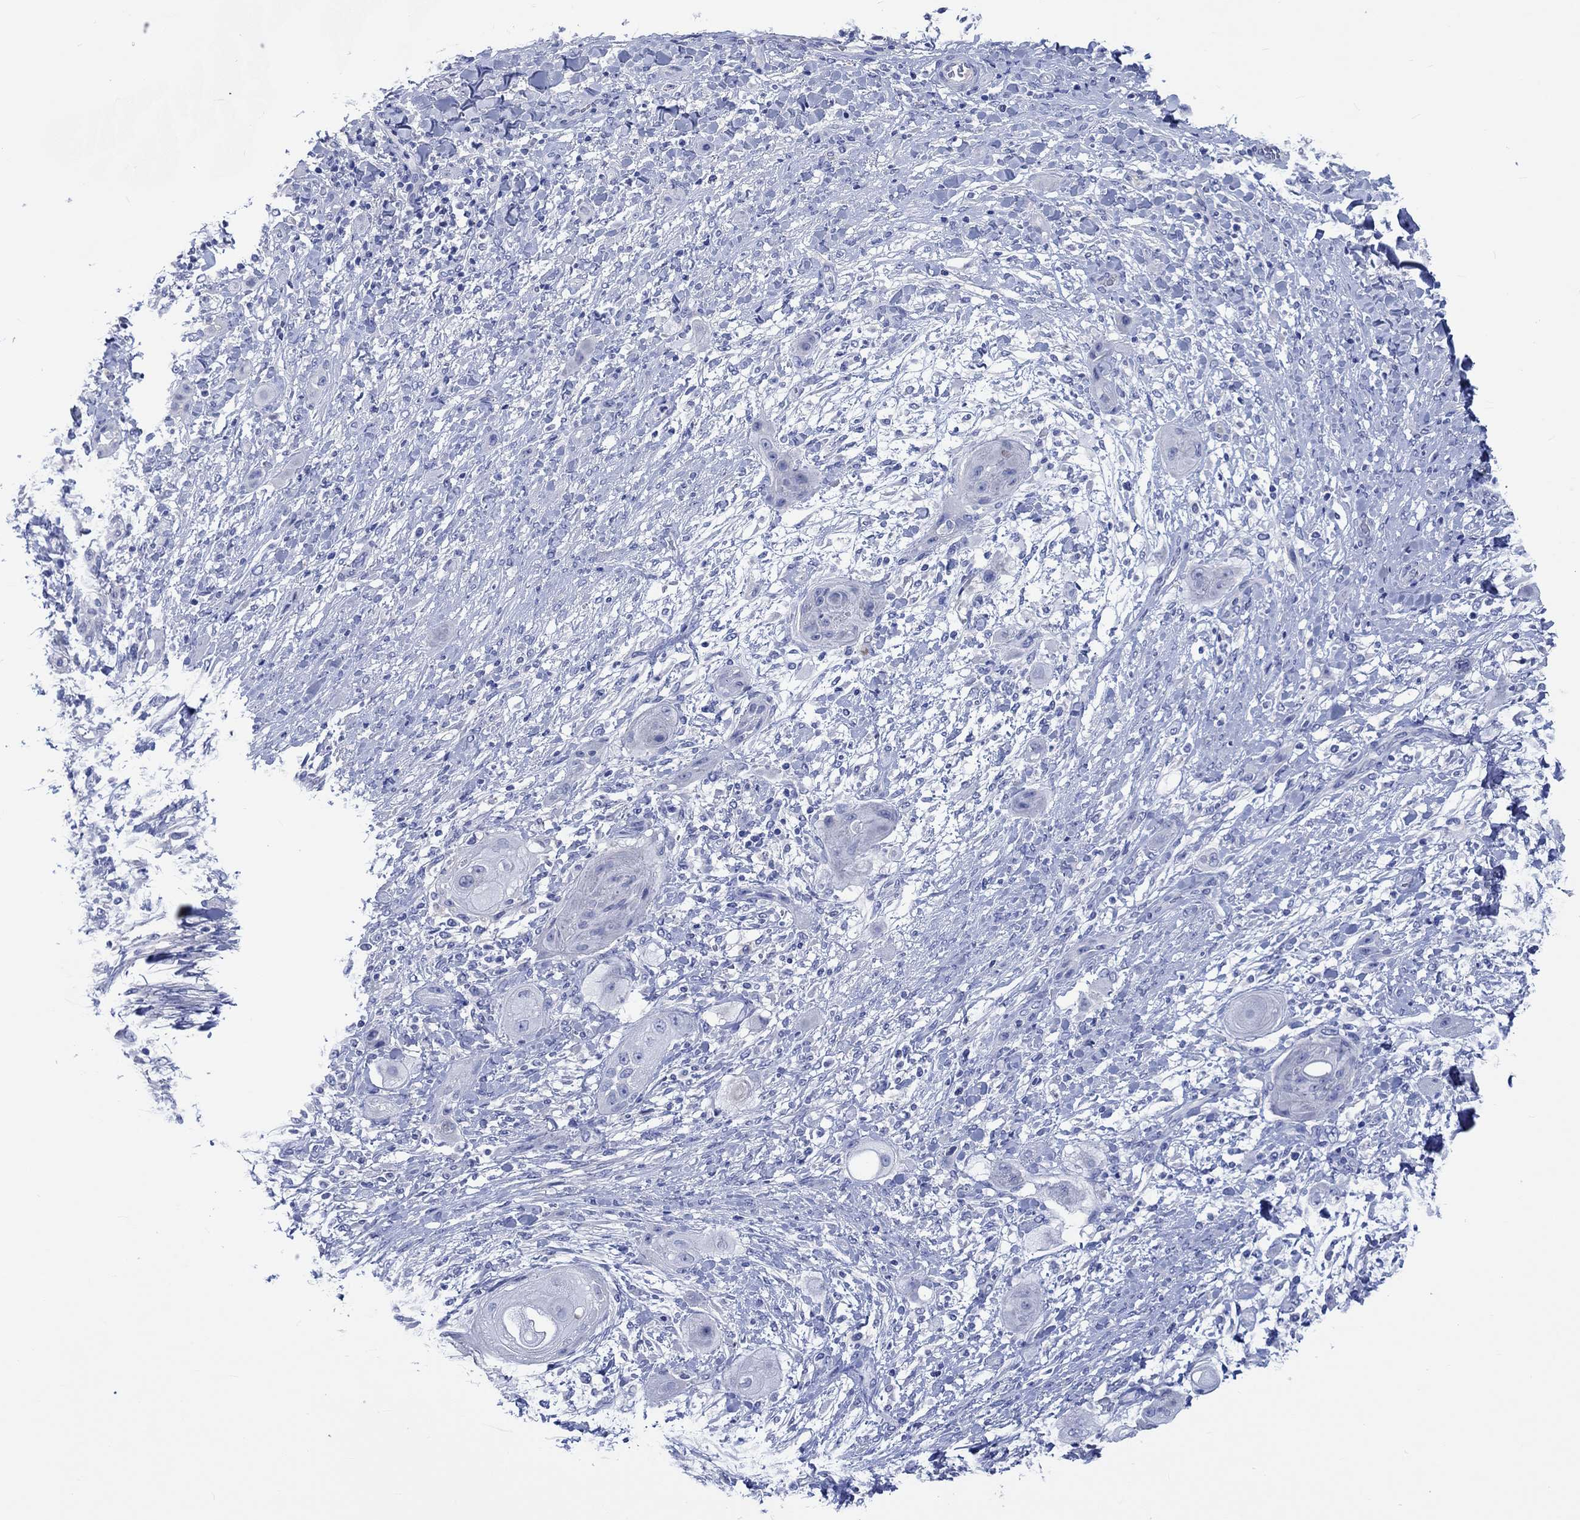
{"staining": {"intensity": "negative", "quantity": "none", "location": "none"}, "tissue": "skin cancer", "cell_type": "Tumor cells", "image_type": "cancer", "snomed": [{"axis": "morphology", "description": "Squamous cell carcinoma, NOS"}, {"axis": "topography", "description": "Skin"}], "caption": "This is an IHC histopathology image of skin cancer (squamous cell carcinoma). There is no positivity in tumor cells.", "gene": "SHISA4", "patient": {"sex": "male", "age": 62}}